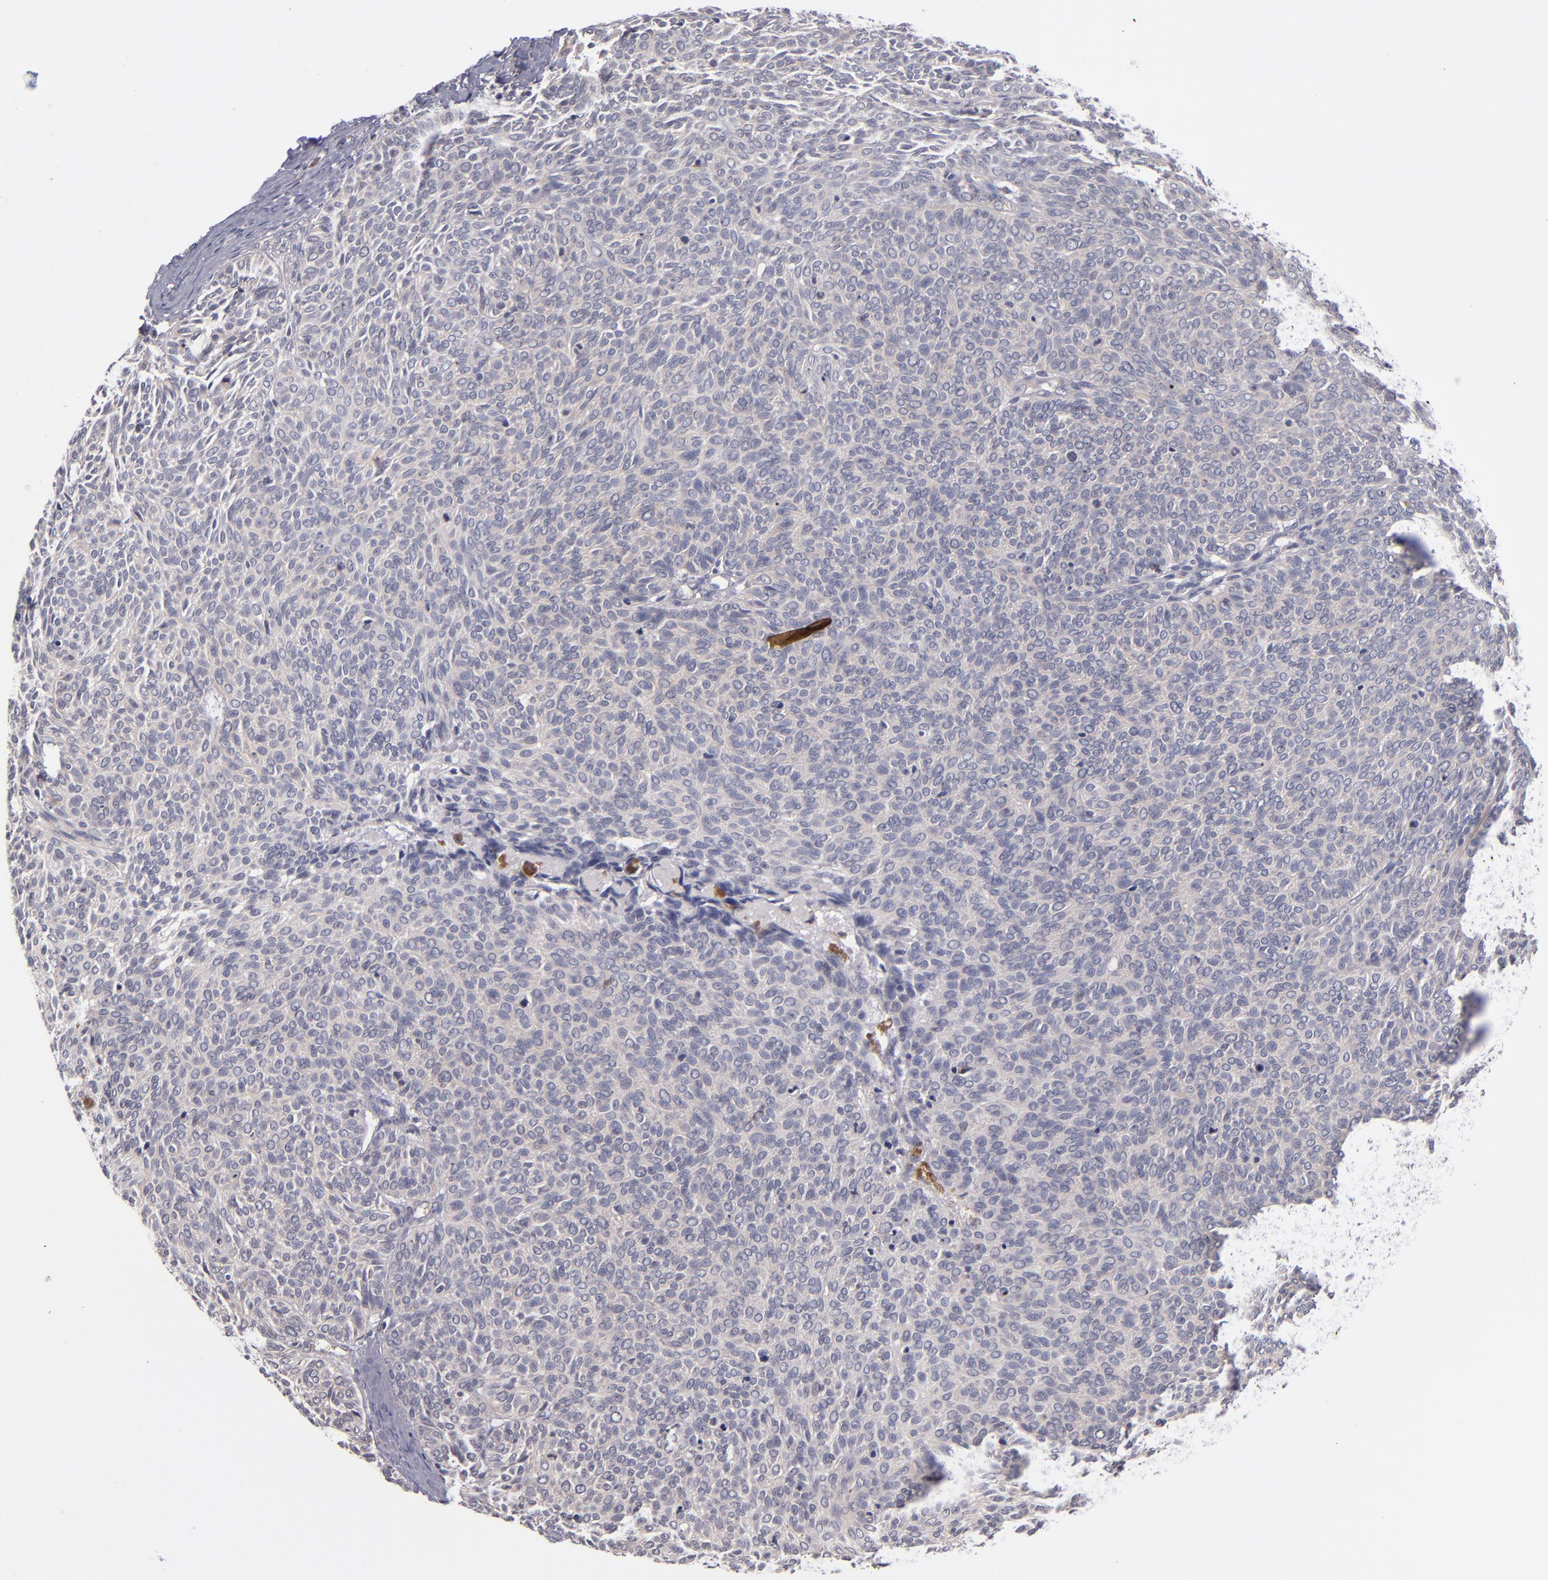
{"staining": {"intensity": "negative", "quantity": "none", "location": "none"}, "tissue": "skin cancer", "cell_type": "Tumor cells", "image_type": "cancer", "snomed": [{"axis": "morphology", "description": "Basal cell carcinoma"}, {"axis": "topography", "description": "Skin"}], "caption": "Immunohistochemistry of skin cancer reveals no staining in tumor cells.", "gene": "TSC2", "patient": {"sex": "male", "age": 63}}